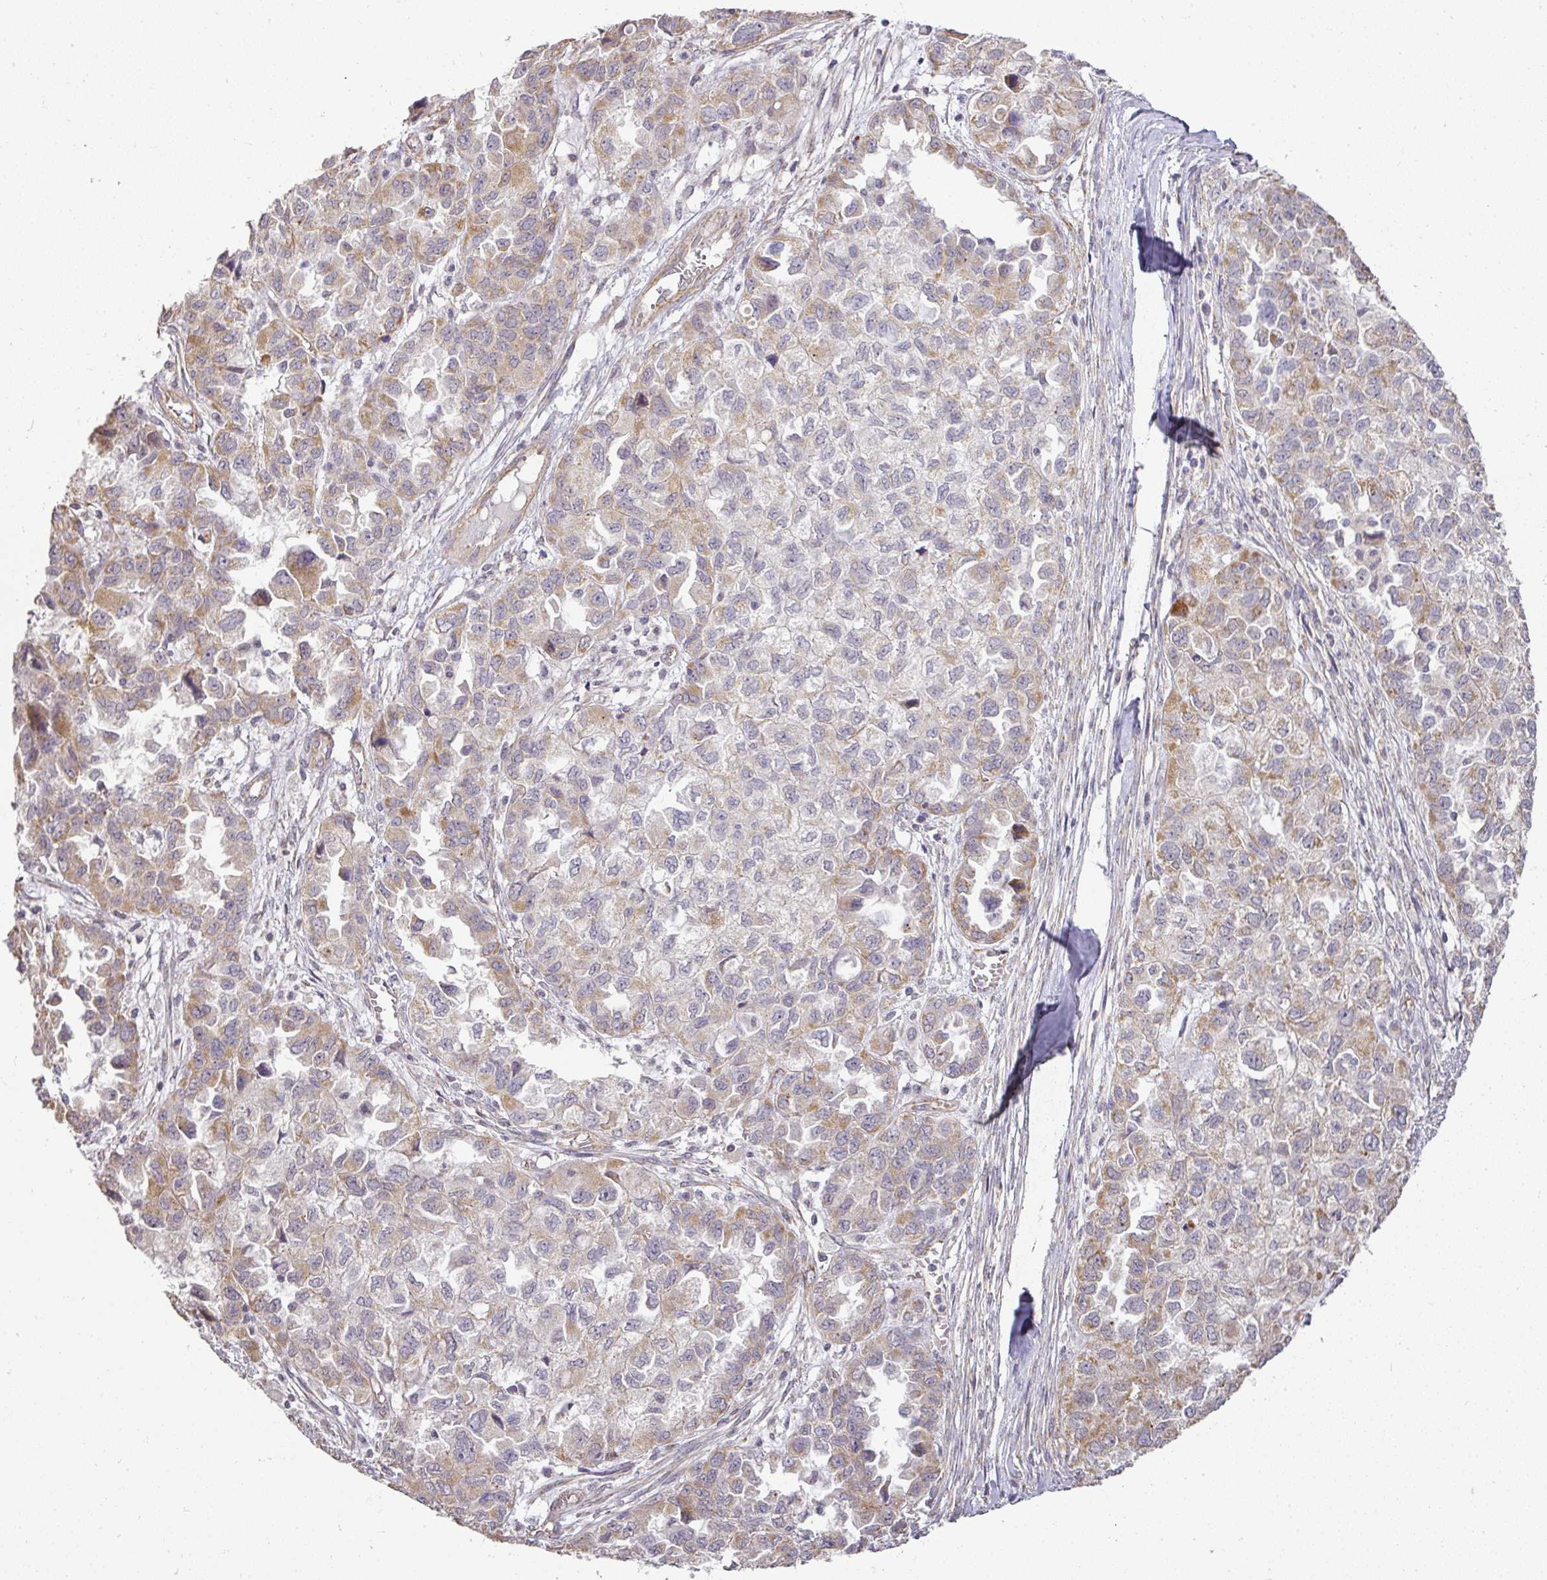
{"staining": {"intensity": "moderate", "quantity": ">75%", "location": "cytoplasmic/membranous"}, "tissue": "ovarian cancer", "cell_type": "Tumor cells", "image_type": "cancer", "snomed": [{"axis": "morphology", "description": "Cystadenocarcinoma, serous, NOS"}, {"axis": "topography", "description": "Ovary"}], "caption": "A brown stain labels moderate cytoplasmic/membranous expression of a protein in ovarian serous cystadenocarcinoma tumor cells.", "gene": "MYOM2", "patient": {"sex": "female", "age": 84}}